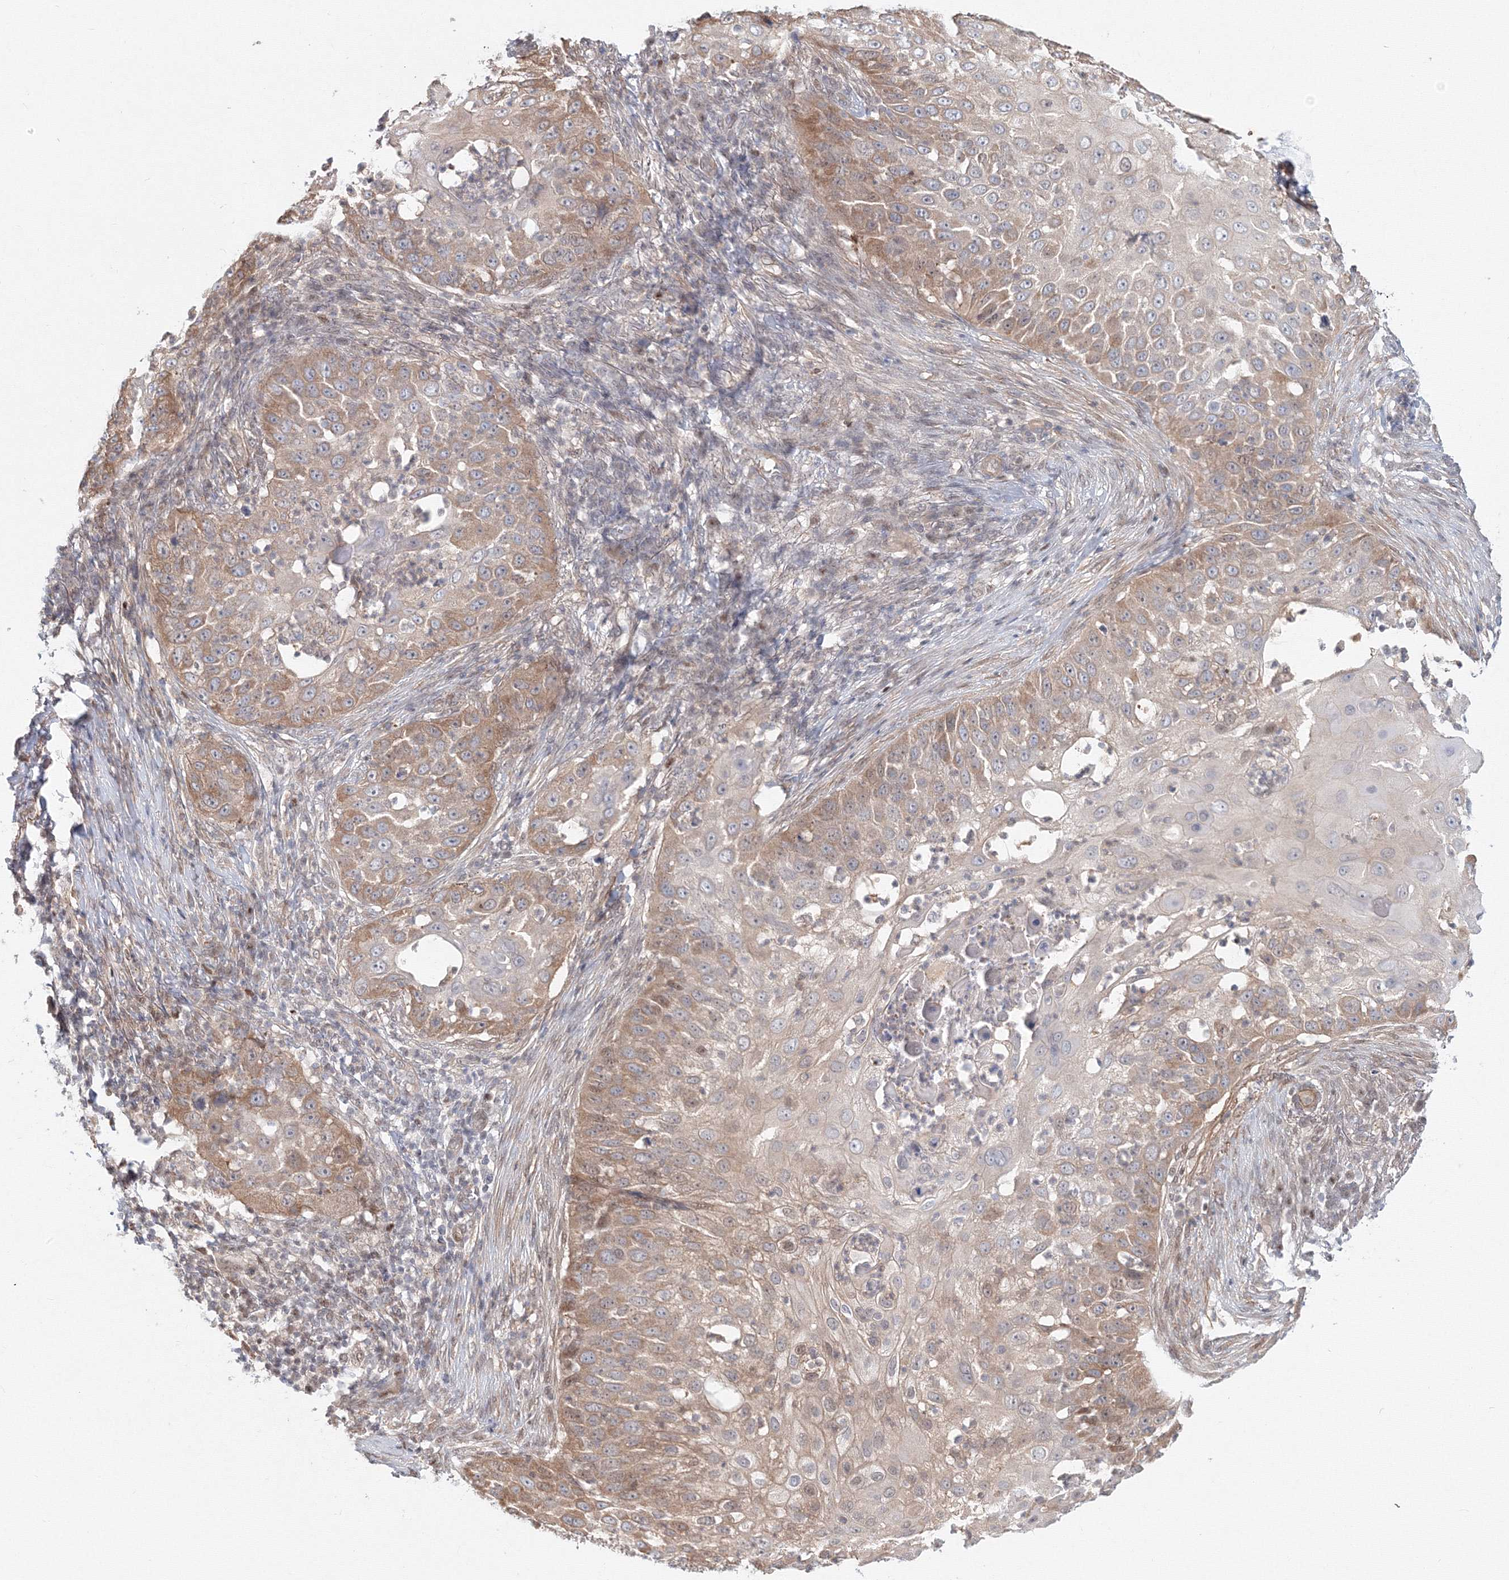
{"staining": {"intensity": "moderate", "quantity": "25%-75%", "location": "cytoplasmic/membranous"}, "tissue": "skin cancer", "cell_type": "Tumor cells", "image_type": "cancer", "snomed": [{"axis": "morphology", "description": "Squamous cell carcinoma, NOS"}, {"axis": "topography", "description": "Skin"}], "caption": "Squamous cell carcinoma (skin) stained with IHC demonstrates moderate cytoplasmic/membranous staining in about 25%-75% of tumor cells. Using DAB (3,3'-diaminobenzidine) (brown) and hematoxylin (blue) stains, captured at high magnification using brightfield microscopy.", "gene": "ARHGAP21", "patient": {"sex": "female", "age": 44}}